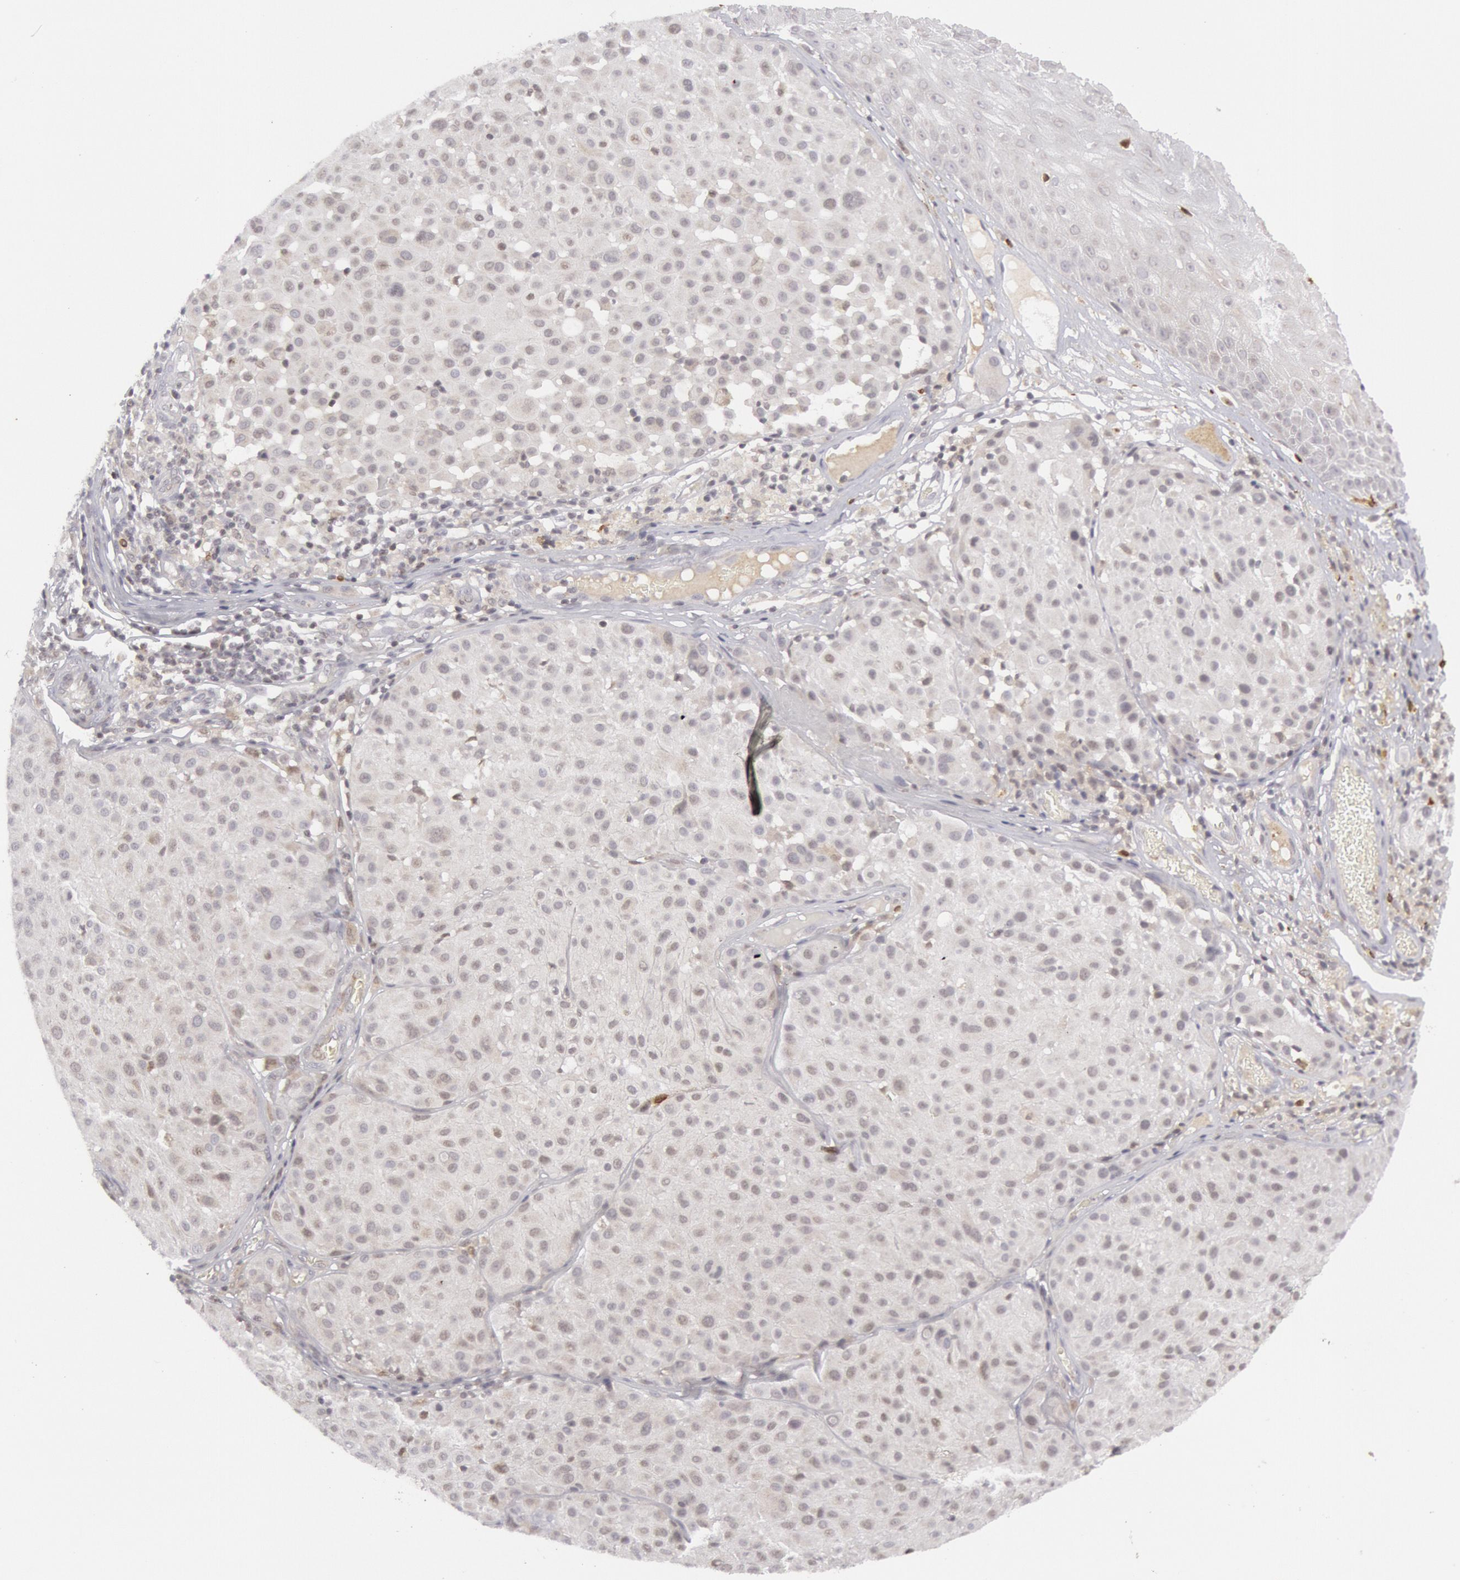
{"staining": {"intensity": "negative", "quantity": "none", "location": "none"}, "tissue": "melanoma", "cell_type": "Tumor cells", "image_type": "cancer", "snomed": [{"axis": "morphology", "description": "Malignant melanoma, NOS"}, {"axis": "topography", "description": "Skin"}], "caption": "IHC image of neoplastic tissue: human melanoma stained with DAB (3,3'-diaminobenzidine) exhibits no significant protein staining in tumor cells.", "gene": "PTGS2", "patient": {"sex": "male", "age": 36}}